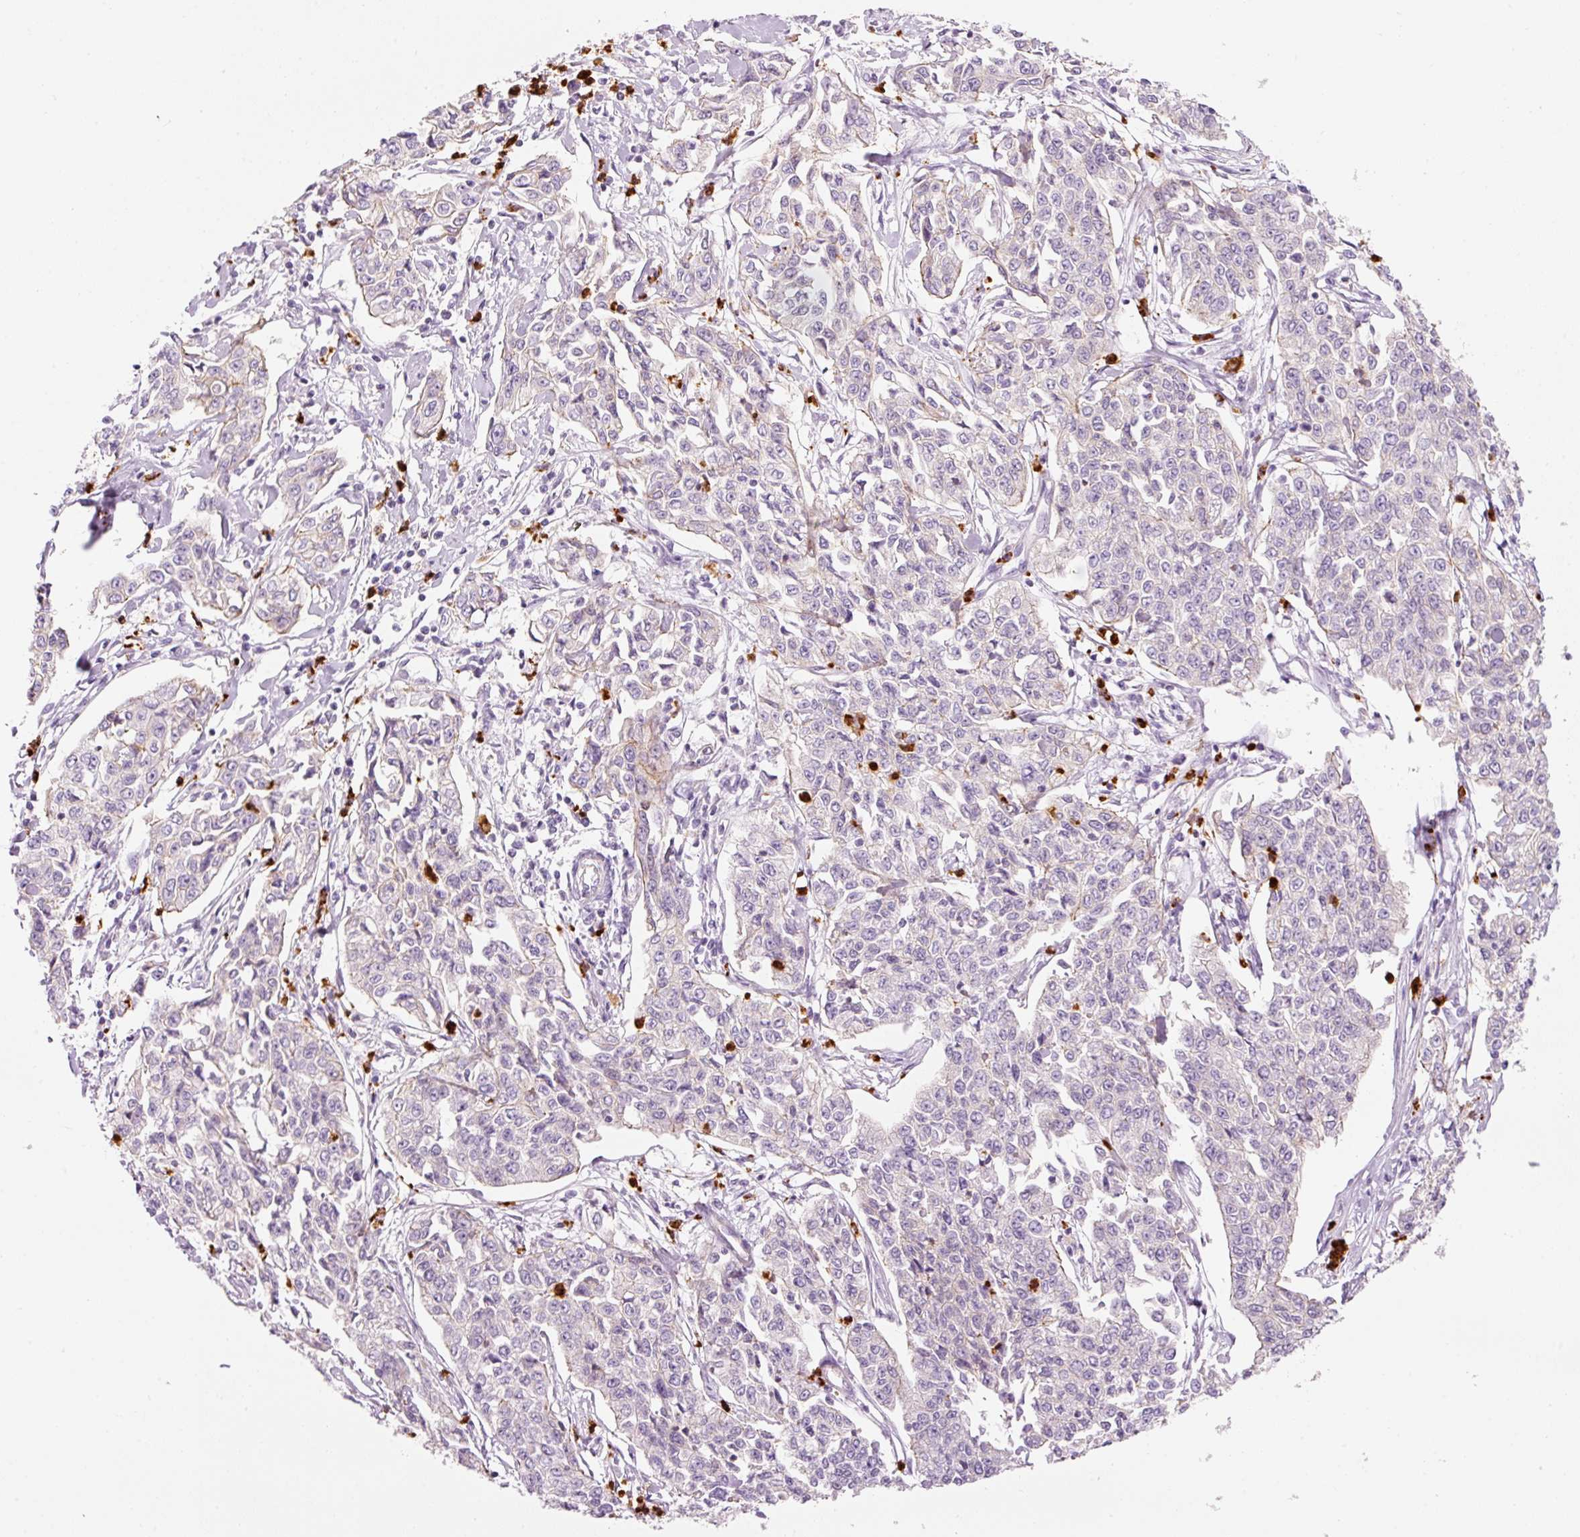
{"staining": {"intensity": "negative", "quantity": "none", "location": "none"}, "tissue": "cervical cancer", "cell_type": "Tumor cells", "image_type": "cancer", "snomed": [{"axis": "morphology", "description": "Squamous cell carcinoma, NOS"}, {"axis": "topography", "description": "Cervix"}], "caption": "Immunohistochemistry (IHC) of cervical cancer shows no expression in tumor cells.", "gene": "MAP3K3", "patient": {"sex": "female", "age": 35}}